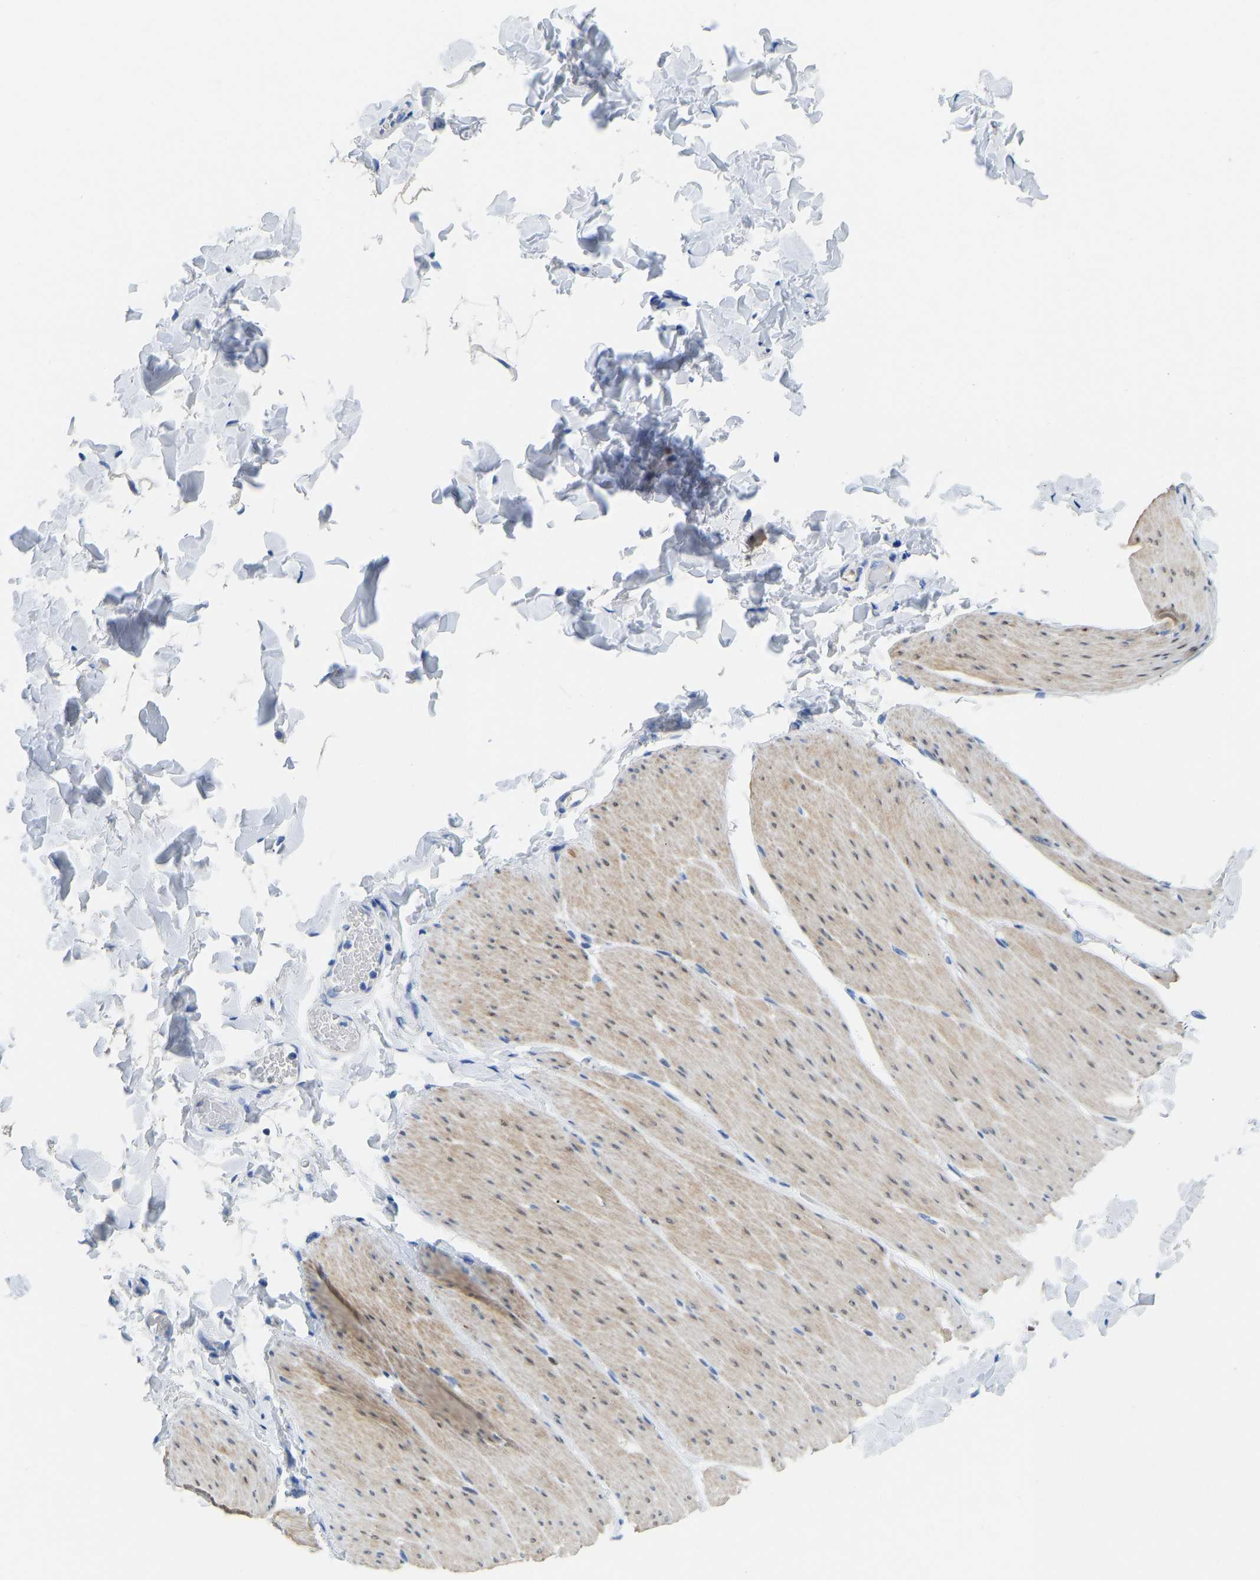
{"staining": {"intensity": "weak", "quantity": "25%-75%", "location": "cytoplasmic/membranous"}, "tissue": "smooth muscle", "cell_type": "Smooth muscle cells", "image_type": "normal", "snomed": [{"axis": "morphology", "description": "Normal tissue, NOS"}, {"axis": "topography", "description": "Smooth muscle"}, {"axis": "topography", "description": "Colon"}], "caption": "Brown immunohistochemical staining in unremarkable smooth muscle shows weak cytoplasmic/membranous positivity in about 25%-75% of smooth muscle cells. (brown staining indicates protein expression, while blue staining denotes nuclei).", "gene": "NKAIN3", "patient": {"sex": "male", "age": 67}}